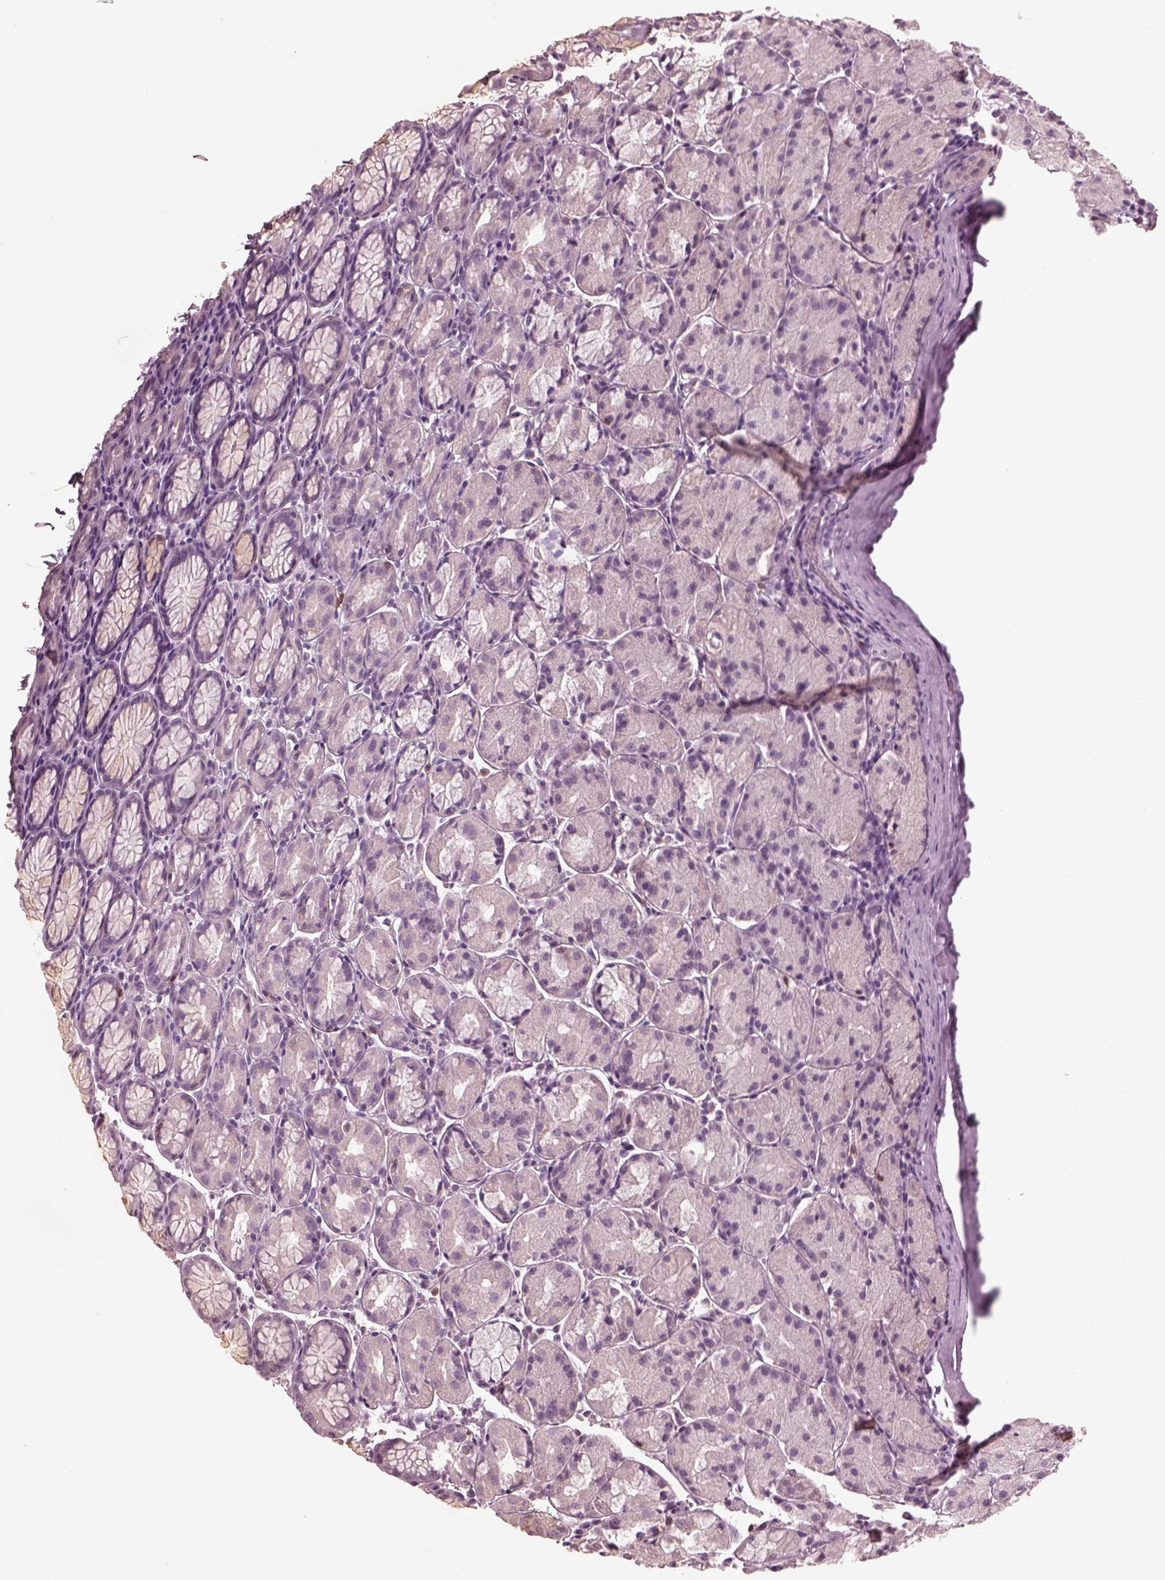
{"staining": {"intensity": "negative", "quantity": "none", "location": "none"}, "tissue": "stomach", "cell_type": "Glandular cells", "image_type": "normal", "snomed": [{"axis": "morphology", "description": "Normal tissue, NOS"}, {"axis": "topography", "description": "Stomach, upper"}], "caption": "Immunohistochemistry (IHC) micrograph of benign stomach: human stomach stained with DAB shows no significant protein expression in glandular cells. (IHC, brightfield microscopy, high magnification).", "gene": "PDCD1", "patient": {"sex": "male", "age": 47}}